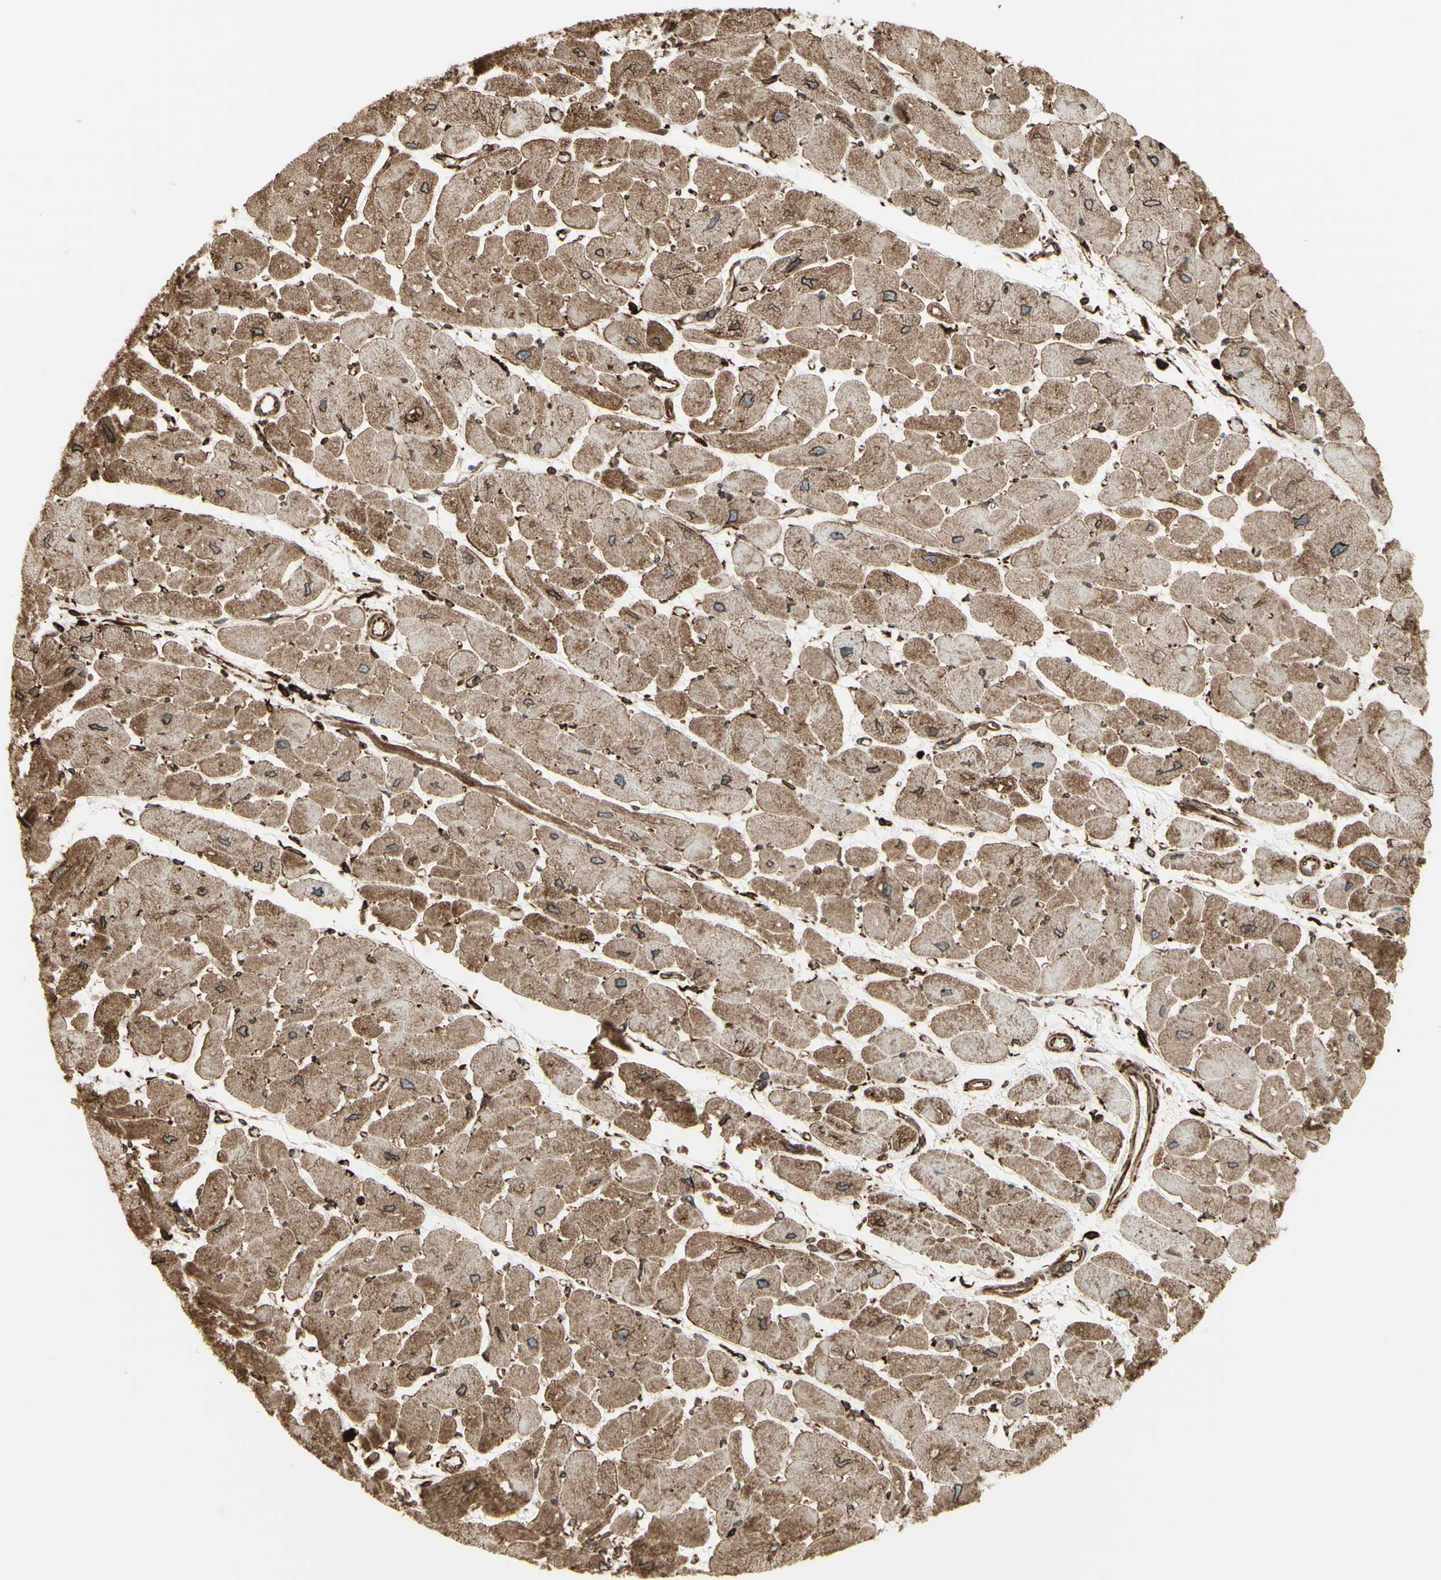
{"staining": {"intensity": "moderate", "quantity": ">75%", "location": "cytoplasmic/membranous"}, "tissue": "heart muscle", "cell_type": "Cardiomyocytes", "image_type": "normal", "snomed": [{"axis": "morphology", "description": "Normal tissue, NOS"}, {"axis": "topography", "description": "Heart"}], "caption": "A photomicrograph showing moderate cytoplasmic/membranous positivity in approximately >75% of cardiomyocytes in normal heart muscle, as visualized by brown immunohistochemical staining.", "gene": "CANX", "patient": {"sex": "female", "age": 54}}